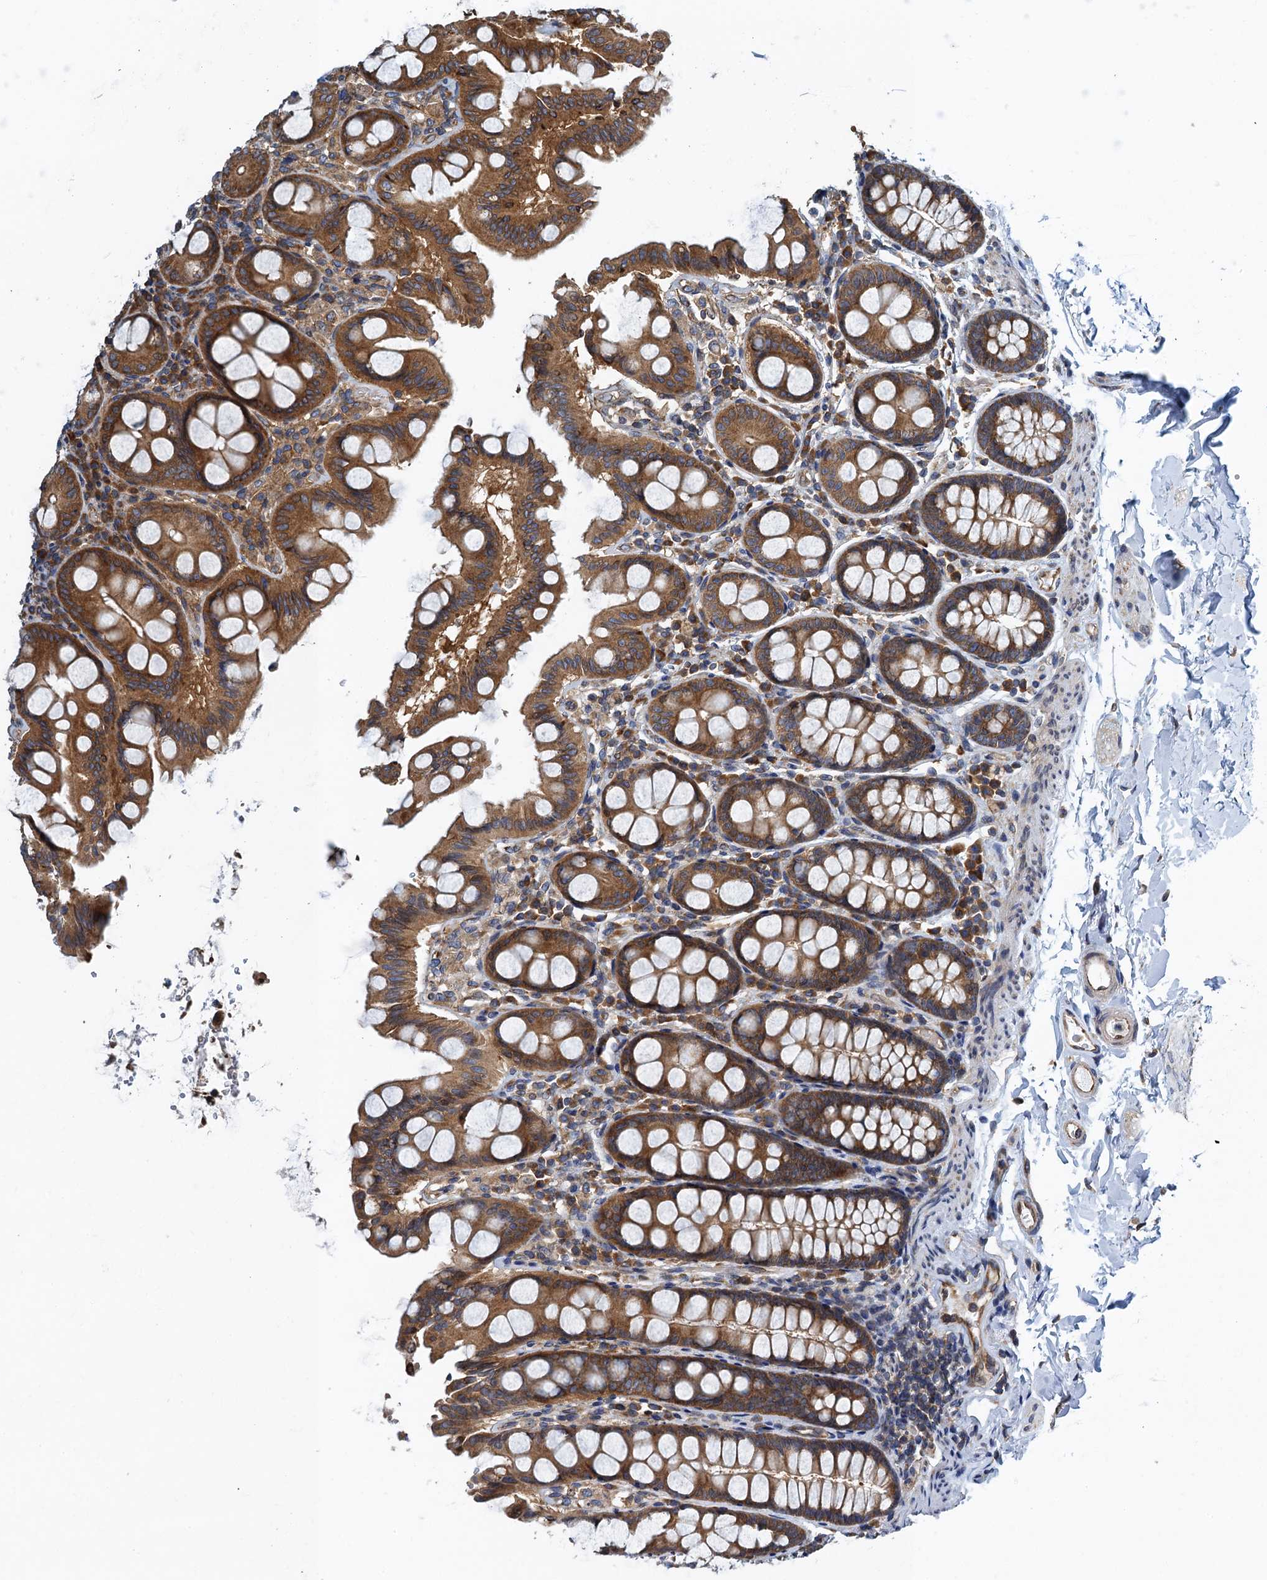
{"staining": {"intensity": "moderate", "quantity": ">75%", "location": "cytoplasmic/membranous"}, "tissue": "colon", "cell_type": "Endothelial cells", "image_type": "normal", "snomed": [{"axis": "morphology", "description": "Normal tissue, NOS"}, {"axis": "topography", "description": "Colon"}, {"axis": "topography", "description": "Peripheral nerve tissue"}], "caption": "This micrograph demonstrates immunohistochemistry (IHC) staining of normal colon, with medium moderate cytoplasmic/membranous staining in approximately >75% of endothelial cells.", "gene": "MDM1", "patient": {"sex": "female", "age": 61}}